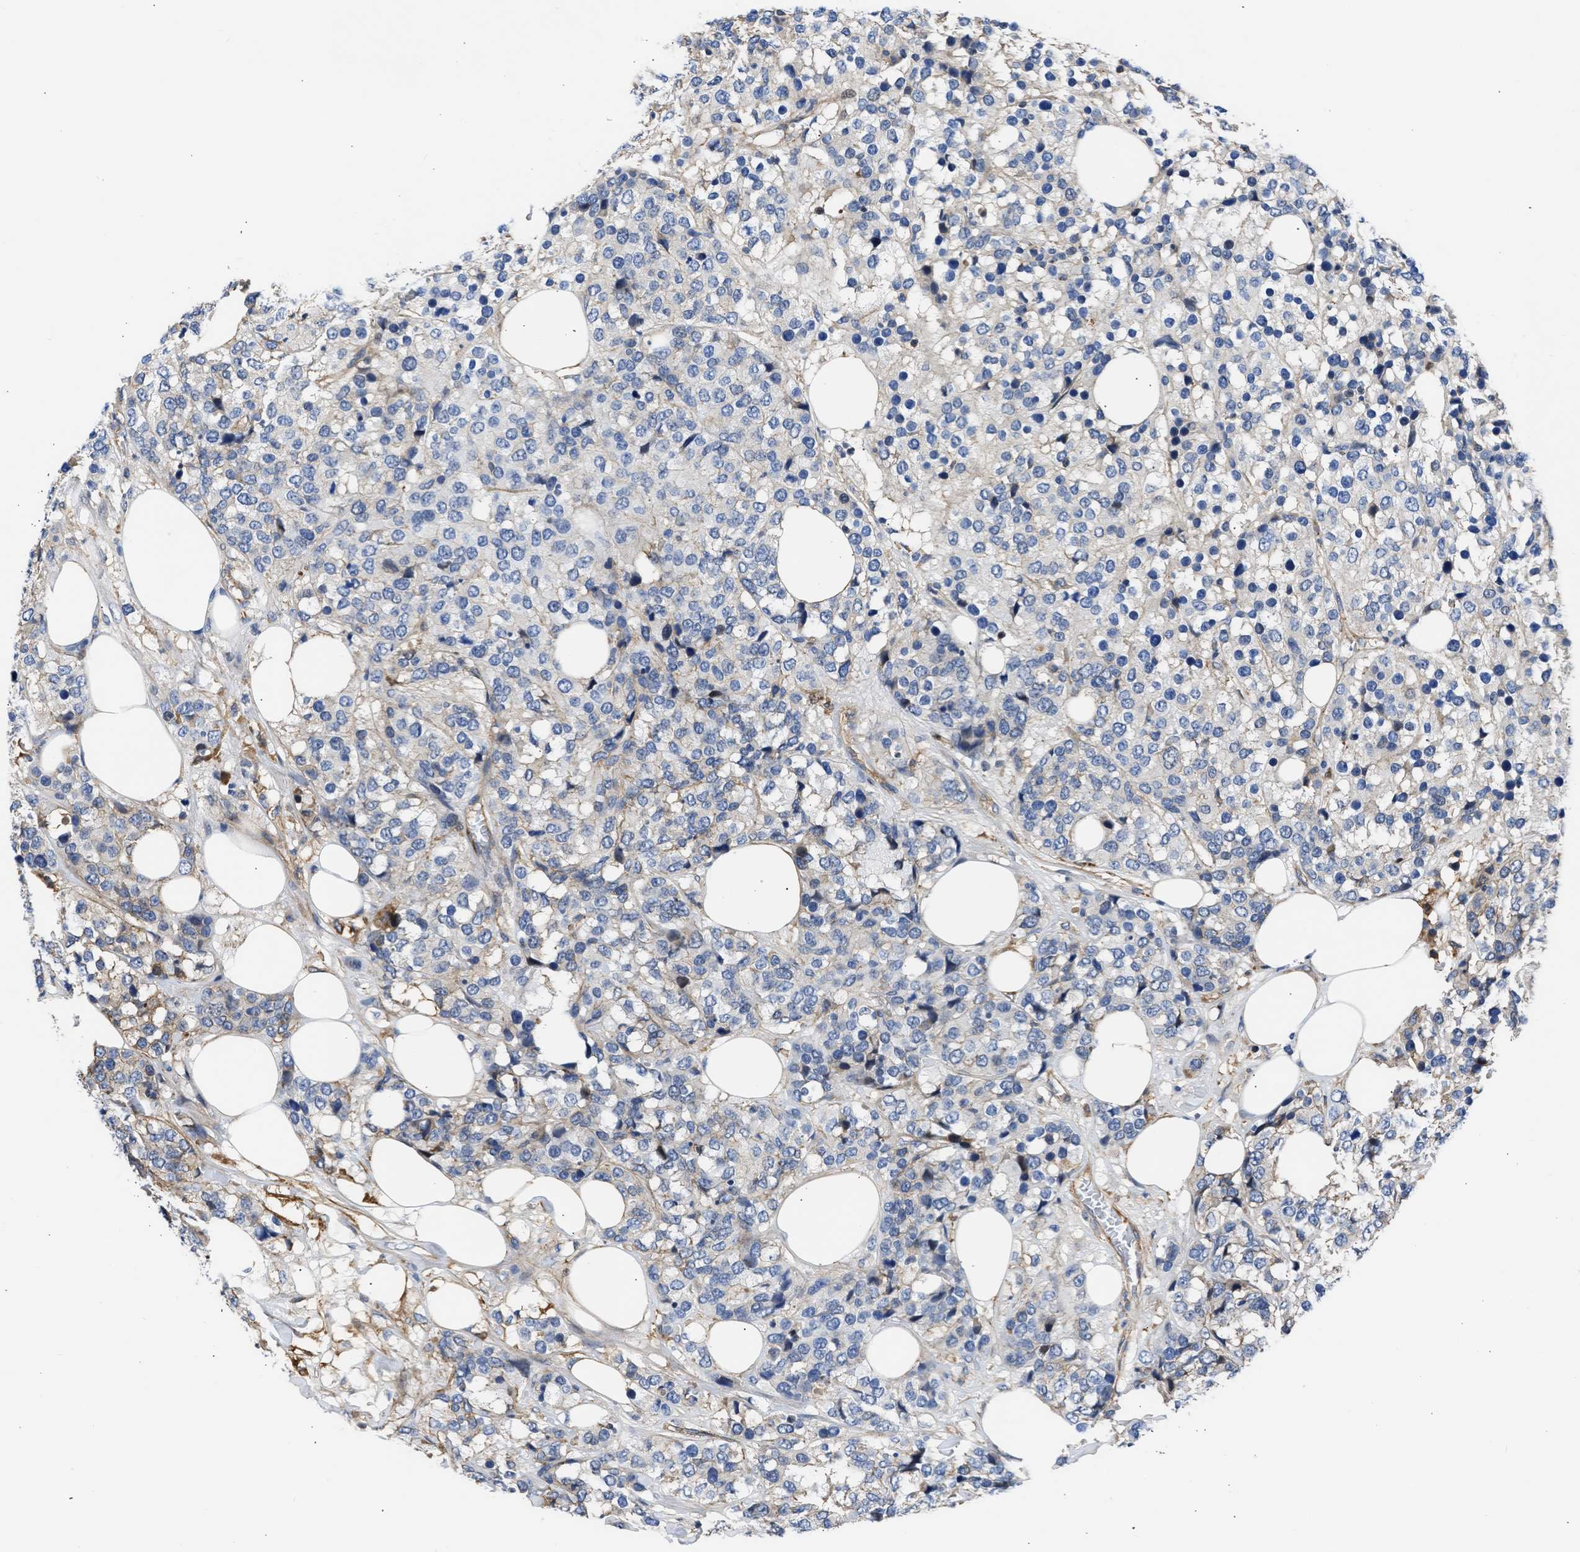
{"staining": {"intensity": "negative", "quantity": "none", "location": "none"}, "tissue": "breast cancer", "cell_type": "Tumor cells", "image_type": "cancer", "snomed": [{"axis": "morphology", "description": "Lobular carcinoma"}, {"axis": "topography", "description": "Breast"}], "caption": "Protein analysis of breast lobular carcinoma exhibits no significant positivity in tumor cells.", "gene": "MAS1L", "patient": {"sex": "female", "age": 59}}